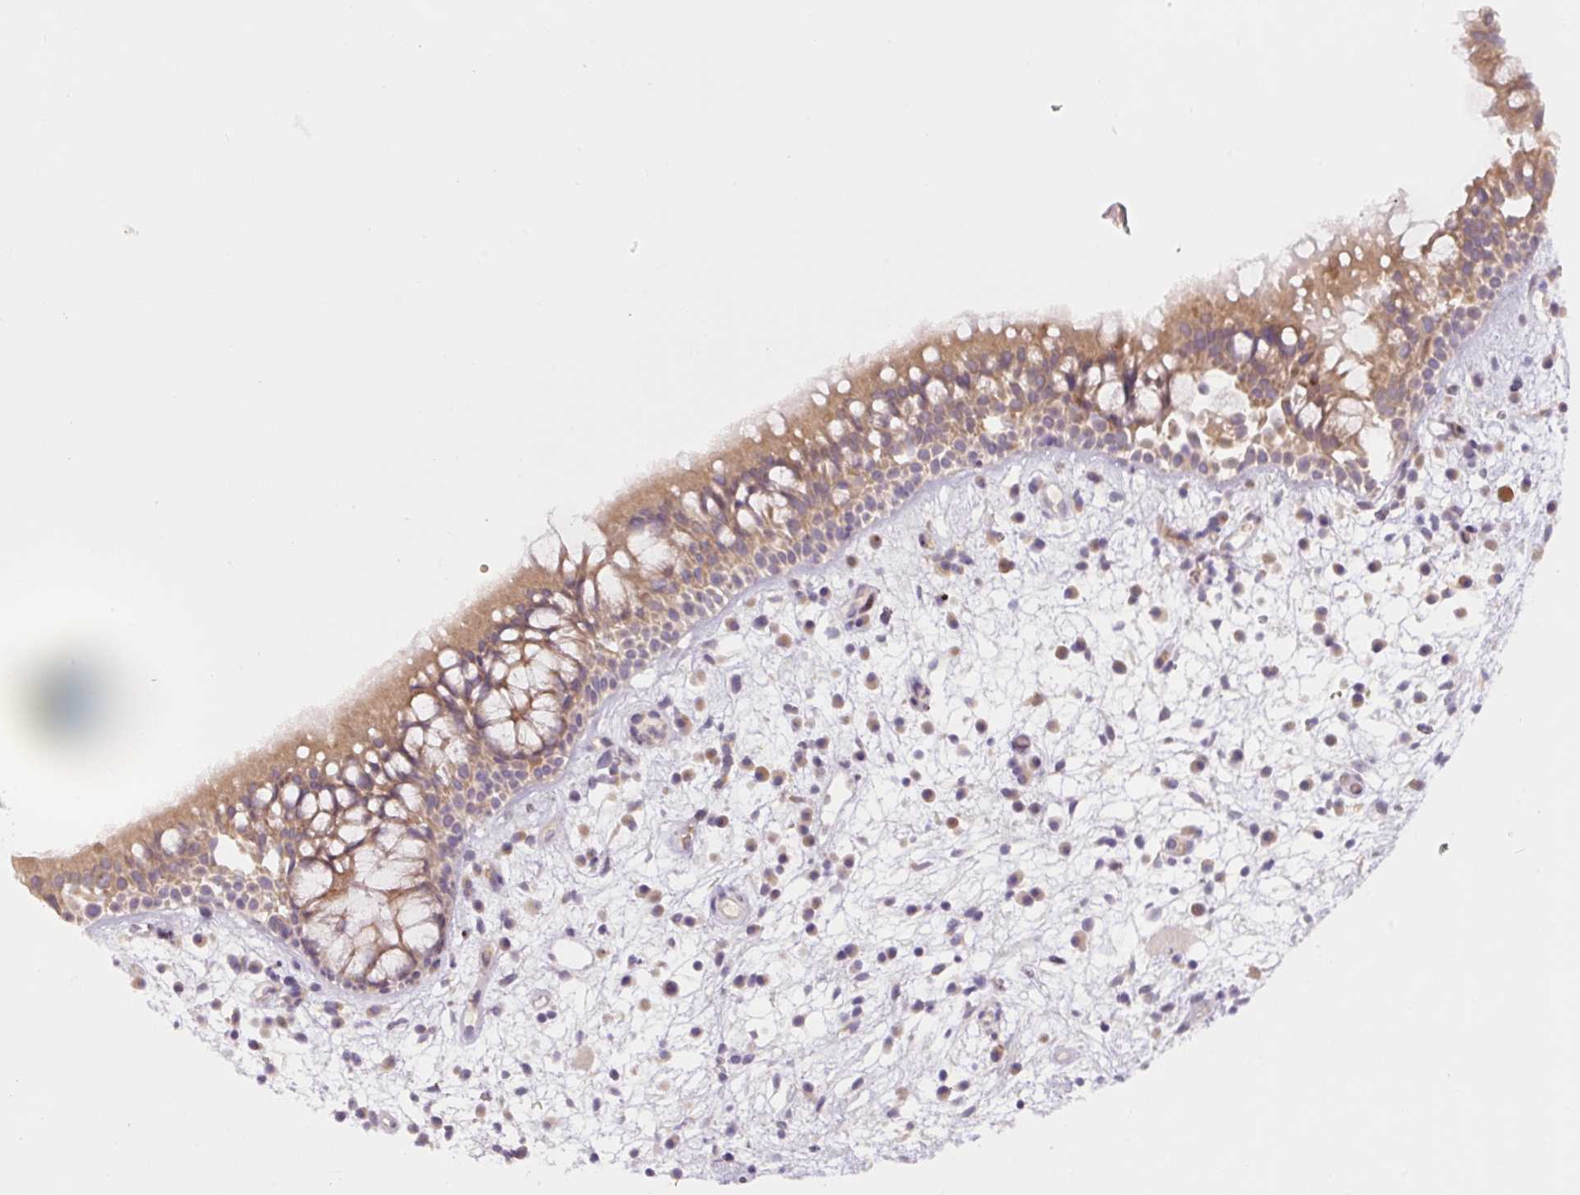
{"staining": {"intensity": "weak", "quantity": ">75%", "location": "cytoplasmic/membranous"}, "tissue": "nasopharynx", "cell_type": "Respiratory epithelial cells", "image_type": "normal", "snomed": [{"axis": "morphology", "description": "Normal tissue, NOS"}, {"axis": "morphology", "description": "Inflammation, NOS"}, {"axis": "topography", "description": "Nasopharynx"}], "caption": "Immunohistochemical staining of unremarkable human nasopharynx shows low levels of weak cytoplasmic/membranous positivity in approximately >75% of respiratory epithelial cells.", "gene": "YIF1B", "patient": {"sex": "male", "age": 54}}